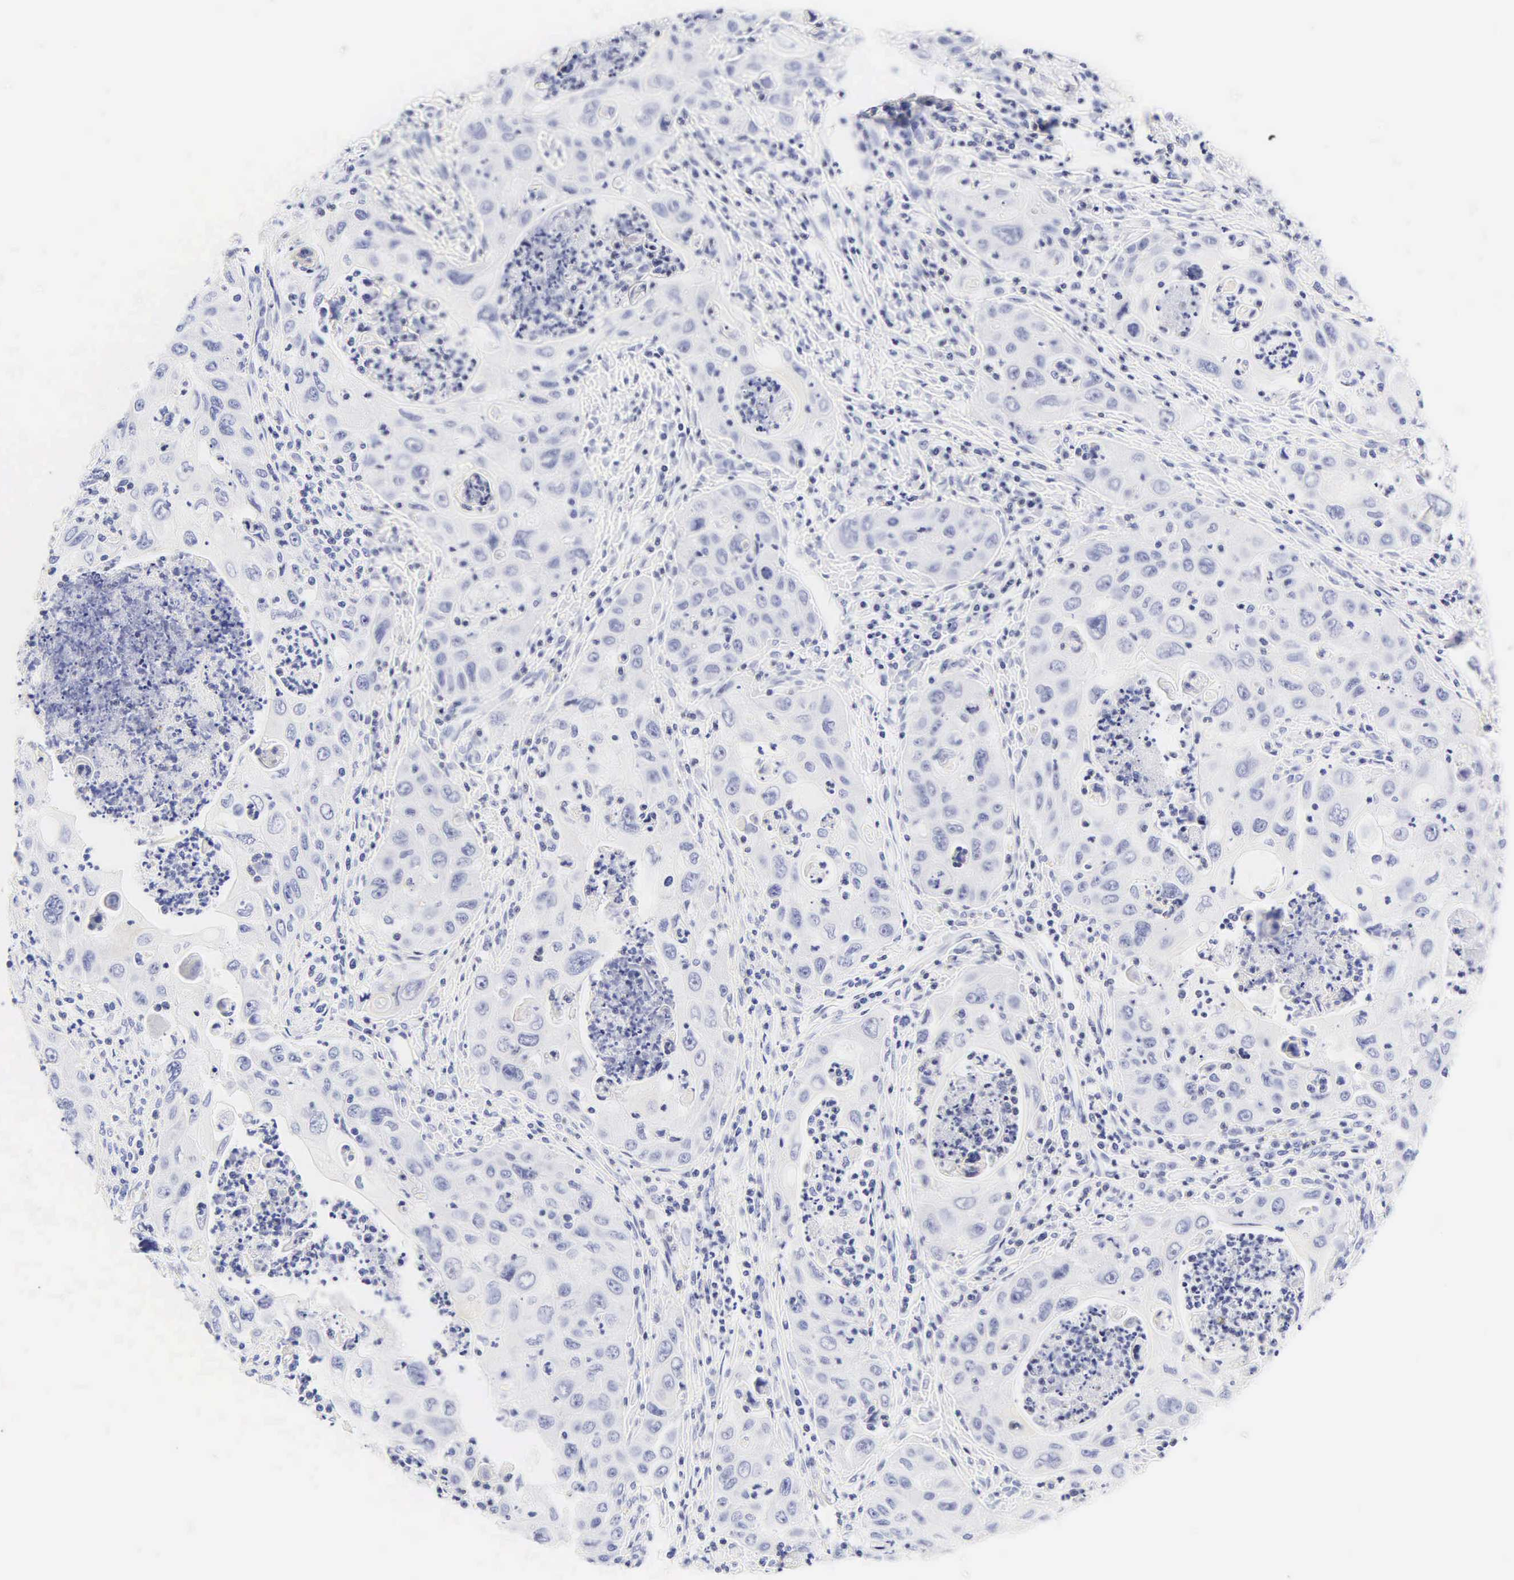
{"staining": {"intensity": "negative", "quantity": "none", "location": "none"}, "tissue": "pancreatic cancer", "cell_type": "Tumor cells", "image_type": "cancer", "snomed": [{"axis": "morphology", "description": "Adenocarcinoma, NOS"}, {"axis": "topography", "description": "Pancreas"}], "caption": "A high-resolution micrograph shows IHC staining of pancreatic cancer (adenocarcinoma), which shows no significant staining in tumor cells.", "gene": "KRT20", "patient": {"sex": "male", "age": 70}}